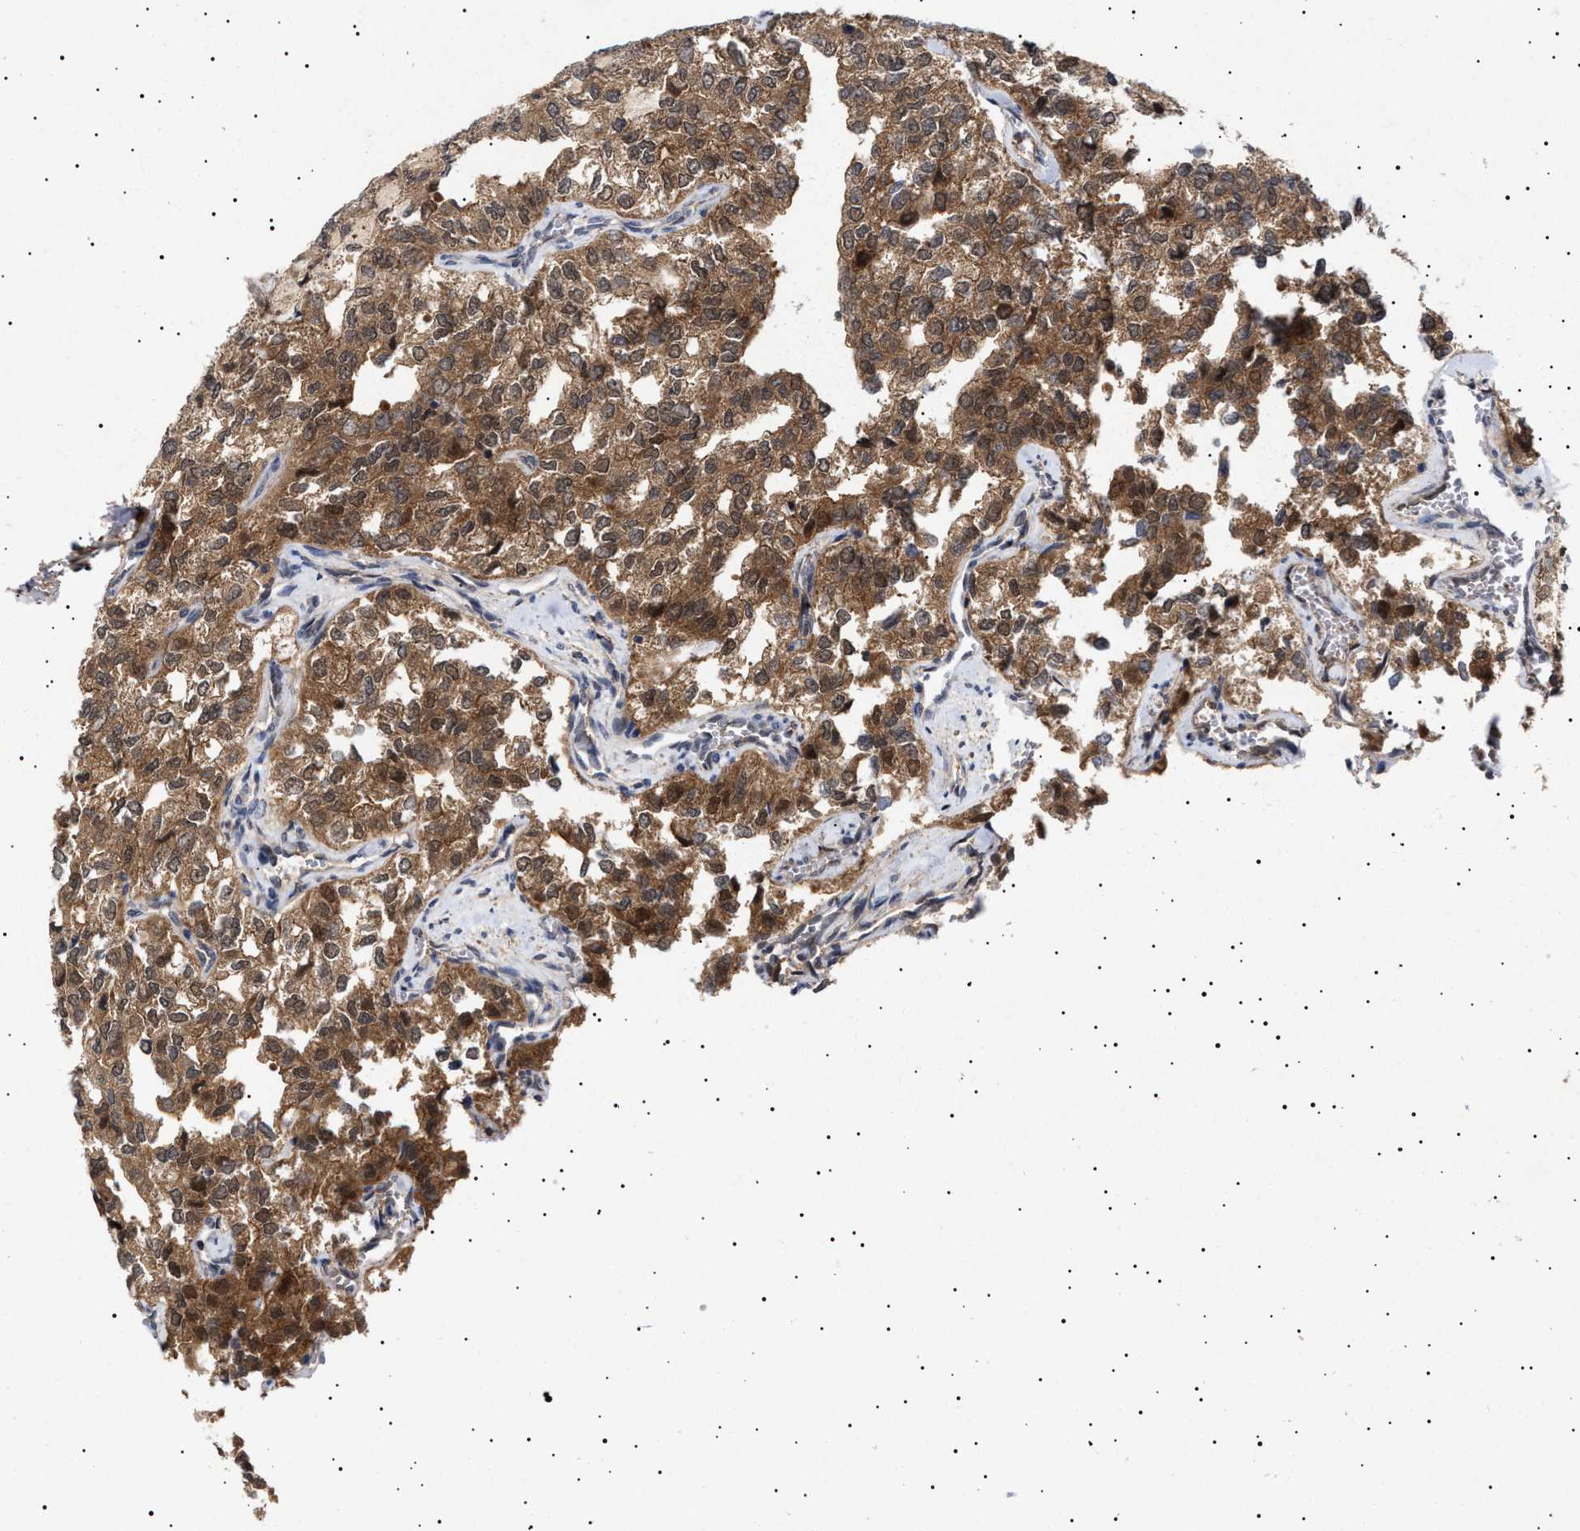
{"staining": {"intensity": "moderate", "quantity": ">75%", "location": "cytoplasmic/membranous"}, "tissue": "thyroid cancer", "cell_type": "Tumor cells", "image_type": "cancer", "snomed": [{"axis": "morphology", "description": "Follicular adenoma carcinoma, NOS"}, {"axis": "topography", "description": "Thyroid gland"}], "caption": "Immunohistochemical staining of human follicular adenoma carcinoma (thyroid) reveals medium levels of moderate cytoplasmic/membranous expression in about >75% of tumor cells.", "gene": "NPLOC4", "patient": {"sex": "male", "age": 75}}